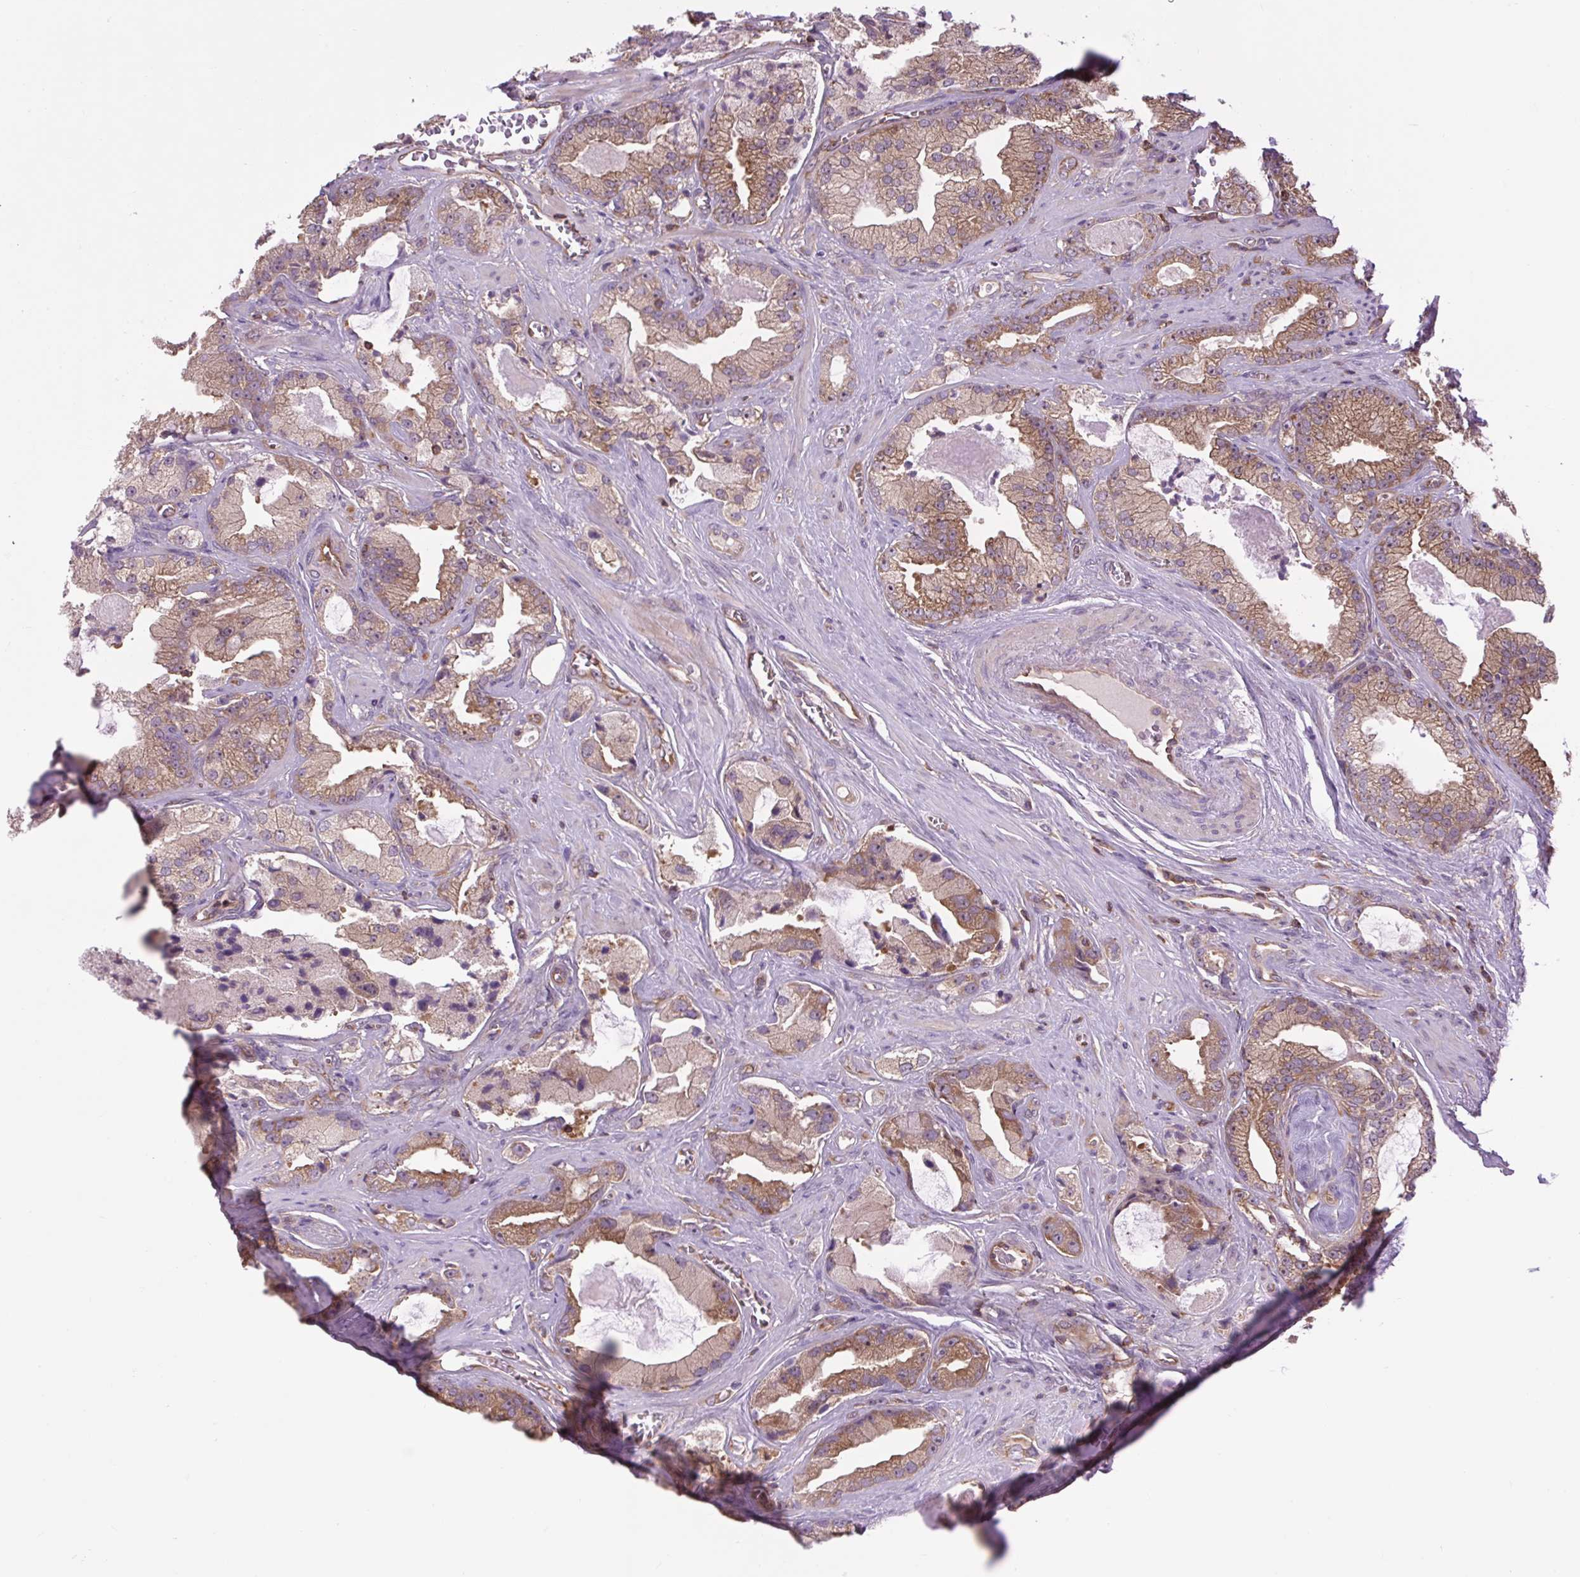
{"staining": {"intensity": "moderate", "quantity": ">75%", "location": "cytoplasmic/membranous"}, "tissue": "prostate cancer", "cell_type": "Tumor cells", "image_type": "cancer", "snomed": [{"axis": "morphology", "description": "Adenocarcinoma, High grade"}, {"axis": "topography", "description": "Prostate"}], "caption": "Protein staining of prostate cancer tissue reveals moderate cytoplasmic/membranous staining in about >75% of tumor cells.", "gene": "PLCG1", "patient": {"sex": "male", "age": 68}}